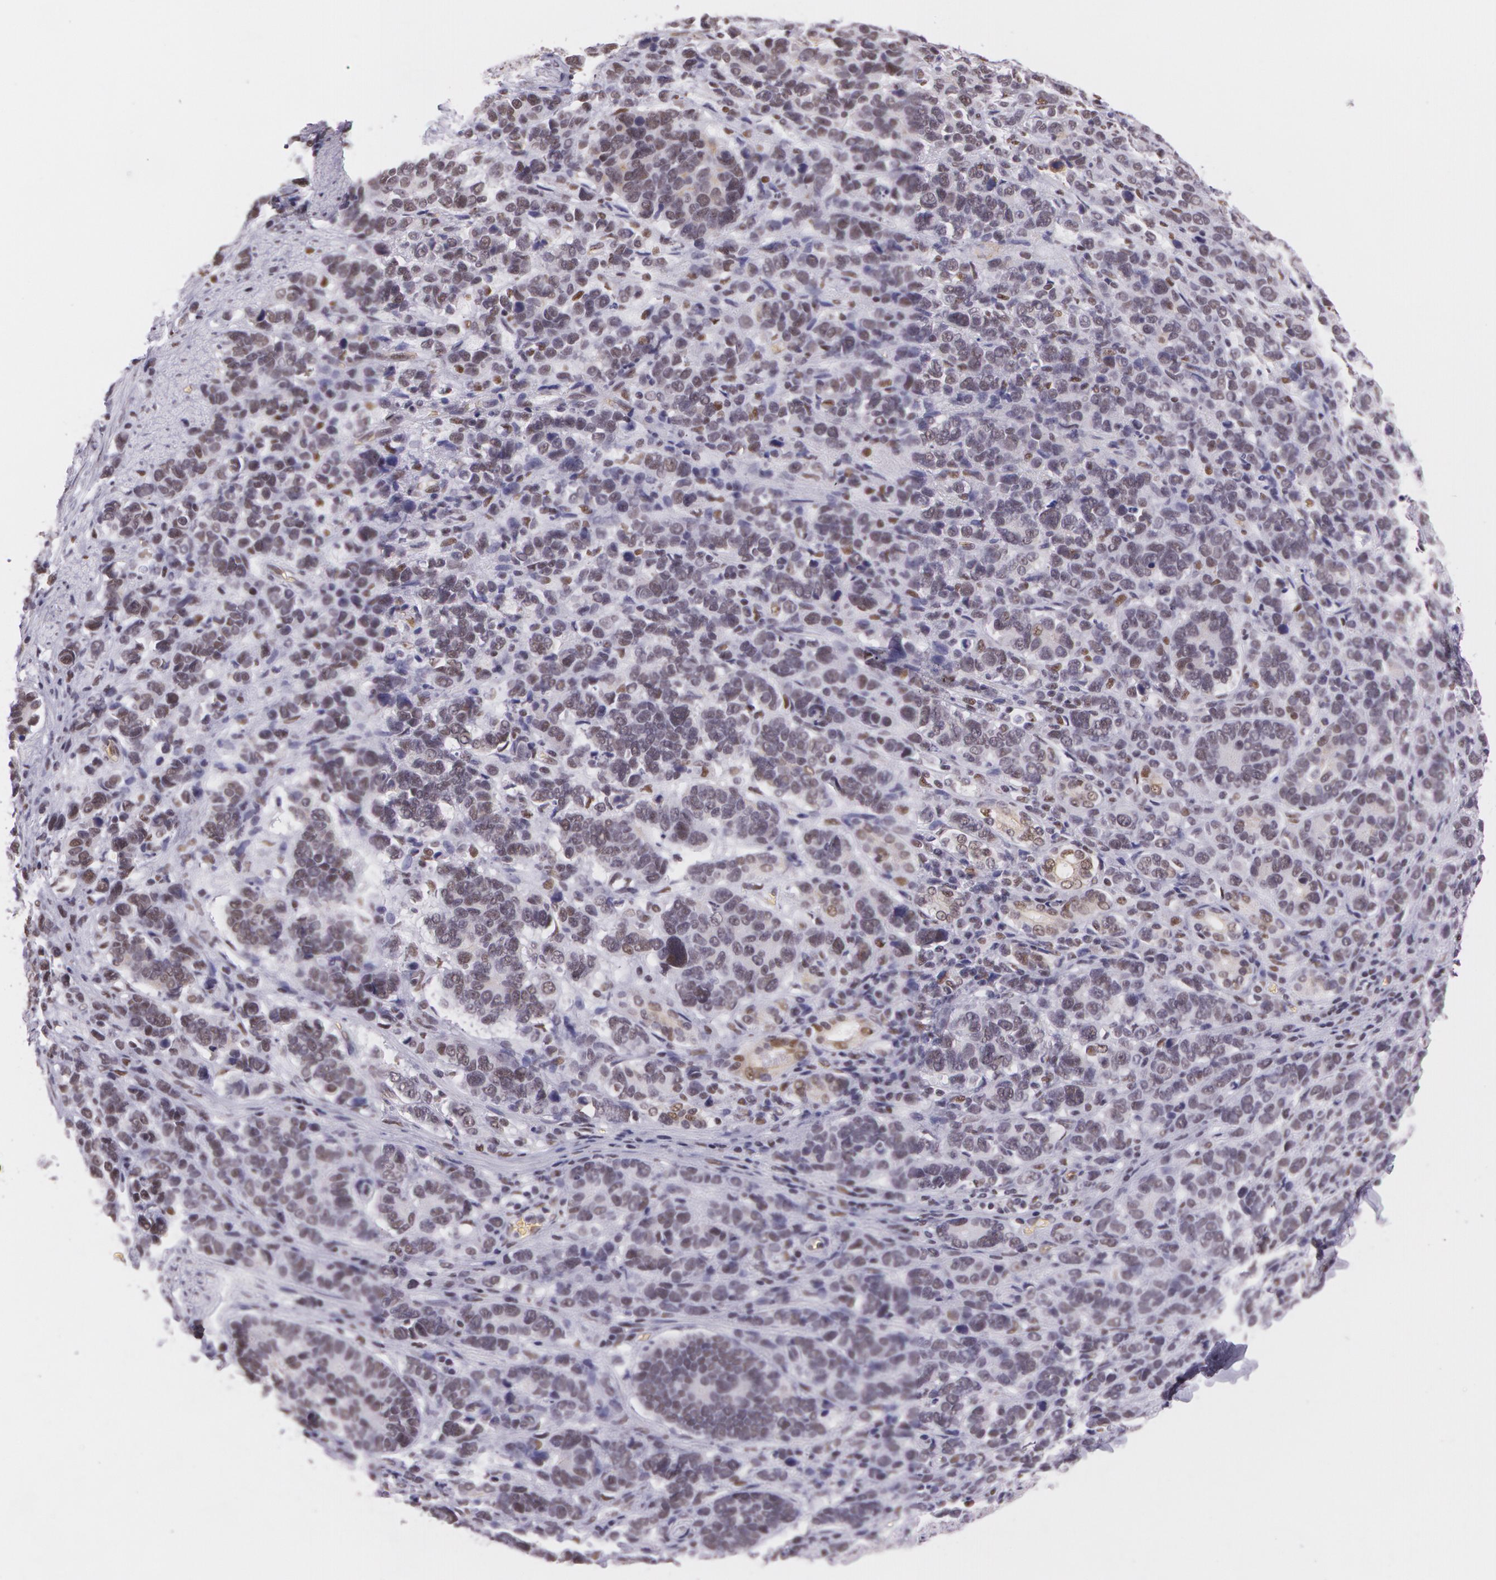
{"staining": {"intensity": "weak", "quantity": "25%-75%", "location": "cytoplasmic/membranous,nuclear"}, "tissue": "stomach cancer", "cell_type": "Tumor cells", "image_type": "cancer", "snomed": [{"axis": "morphology", "description": "Adenocarcinoma, NOS"}, {"axis": "topography", "description": "Stomach, upper"}], "caption": "Protein staining displays weak cytoplasmic/membranous and nuclear positivity in about 25%-75% of tumor cells in stomach adenocarcinoma.", "gene": "NBN", "patient": {"sex": "male", "age": 71}}